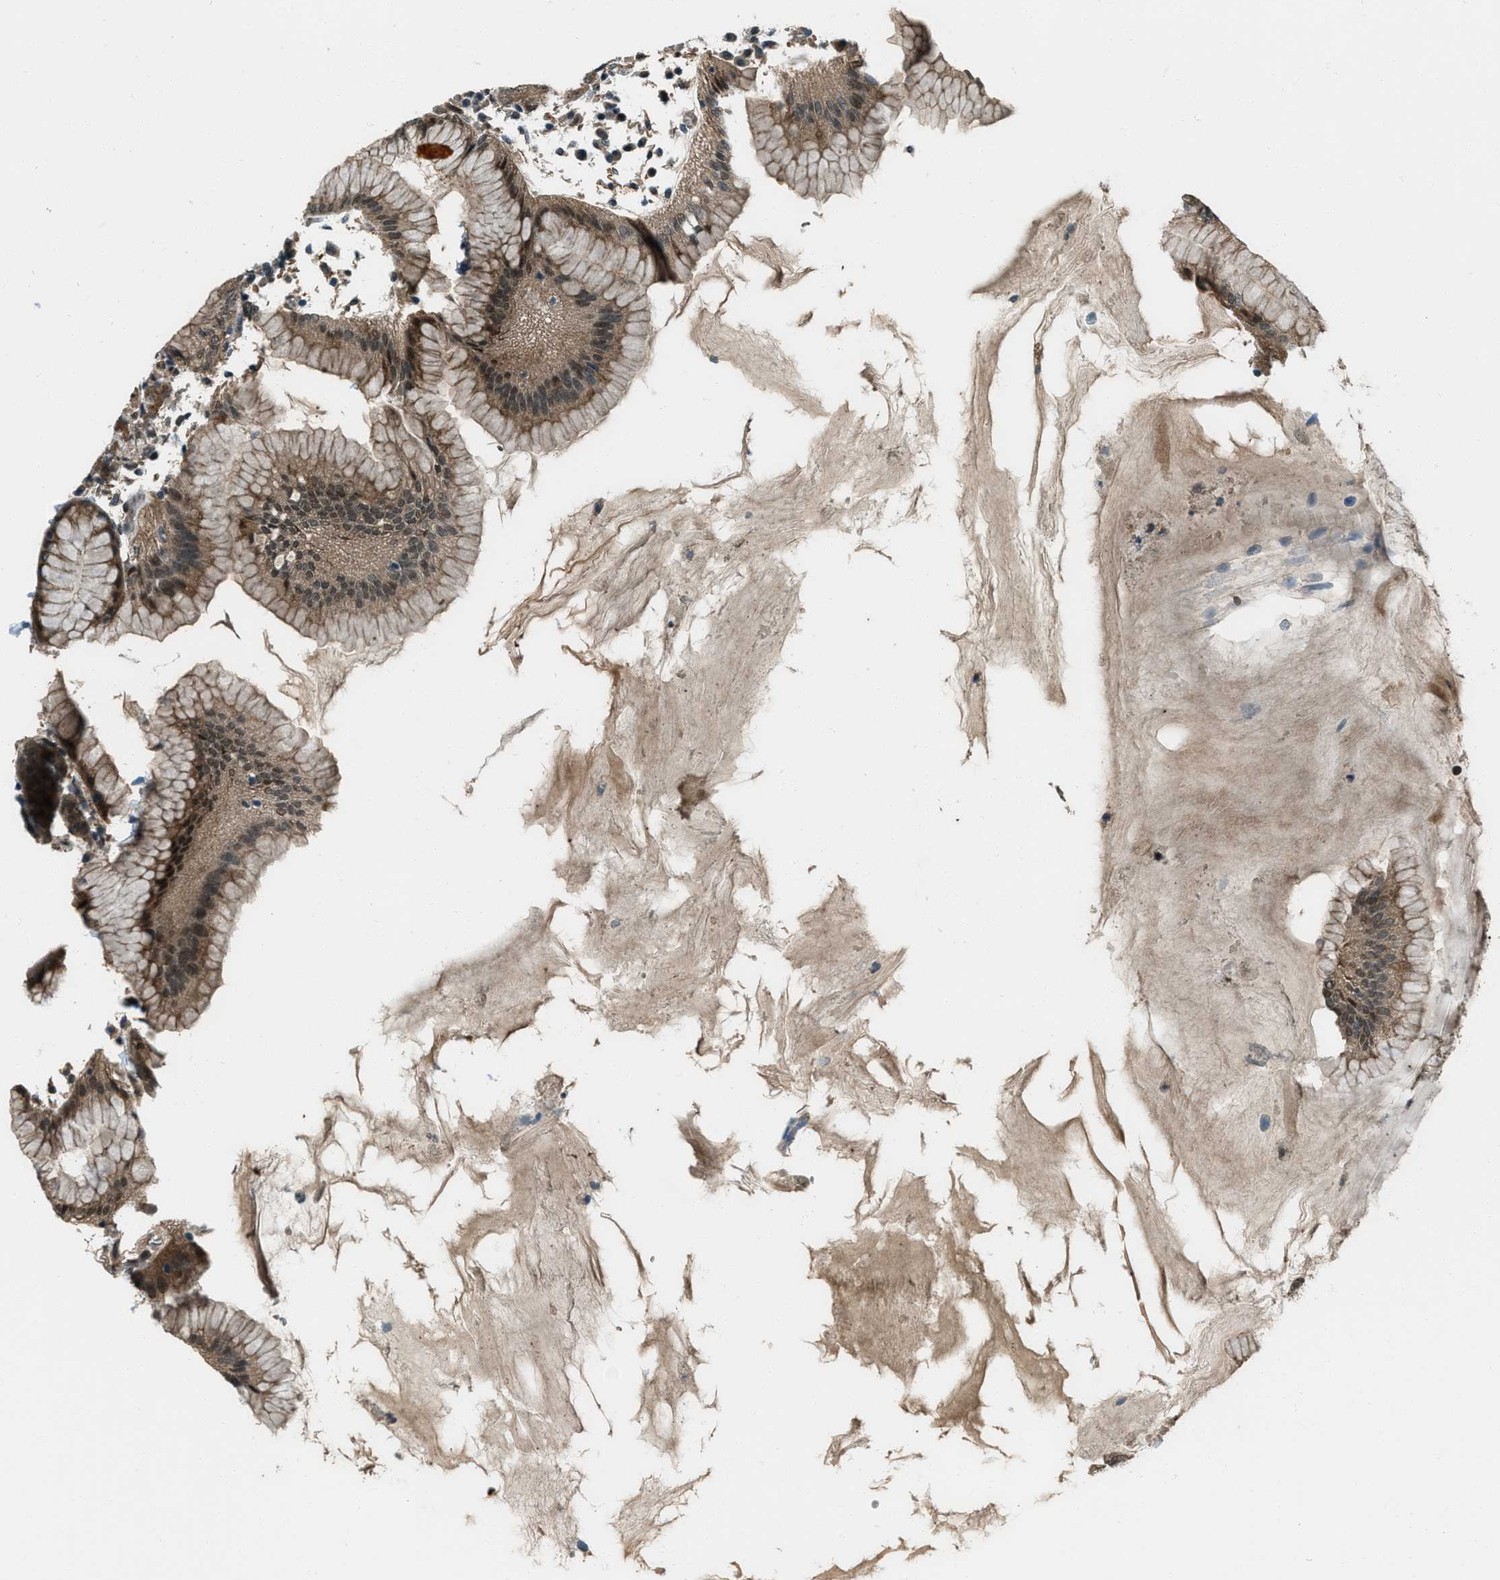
{"staining": {"intensity": "moderate", "quantity": ">75%", "location": "cytoplasmic/membranous,nuclear"}, "tissue": "stomach", "cell_type": "Glandular cells", "image_type": "normal", "snomed": [{"axis": "morphology", "description": "Normal tissue, NOS"}, {"axis": "topography", "description": "Stomach"}, {"axis": "topography", "description": "Stomach, lower"}], "caption": "The photomicrograph reveals staining of normal stomach, revealing moderate cytoplasmic/membranous,nuclear protein positivity (brown color) within glandular cells. (DAB IHC with brightfield microscopy, high magnification).", "gene": "SVIL", "patient": {"sex": "female", "age": 75}}